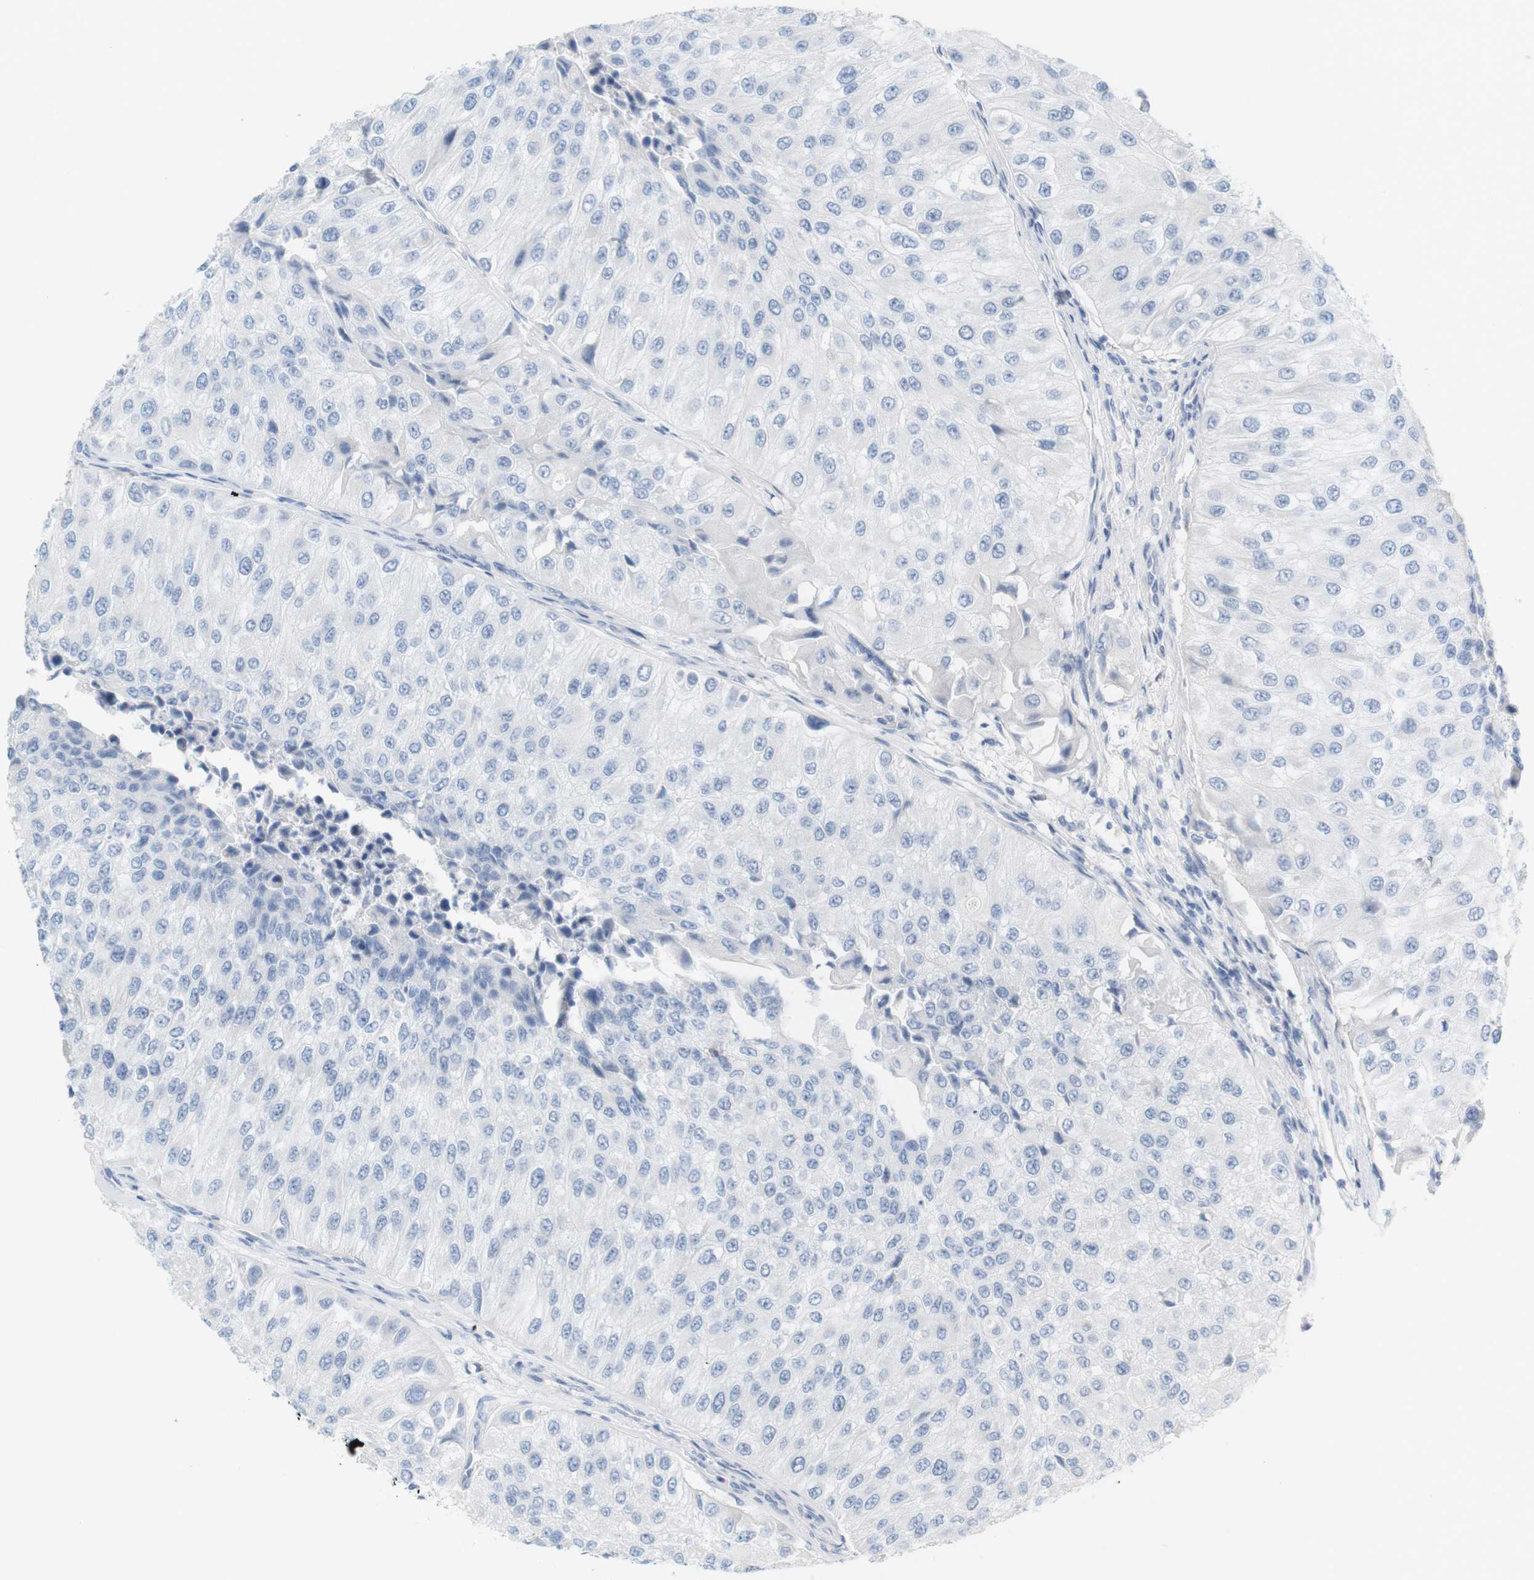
{"staining": {"intensity": "negative", "quantity": "none", "location": "none"}, "tissue": "urothelial cancer", "cell_type": "Tumor cells", "image_type": "cancer", "snomed": [{"axis": "morphology", "description": "Urothelial carcinoma, High grade"}, {"axis": "topography", "description": "Kidney"}, {"axis": "topography", "description": "Urinary bladder"}], "caption": "Immunohistochemistry (IHC) photomicrograph of neoplastic tissue: urothelial cancer stained with DAB (3,3'-diaminobenzidine) shows no significant protein positivity in tumor cells.", "gene": "RGS9", "patient": {"sex": "male", "age": 77}}